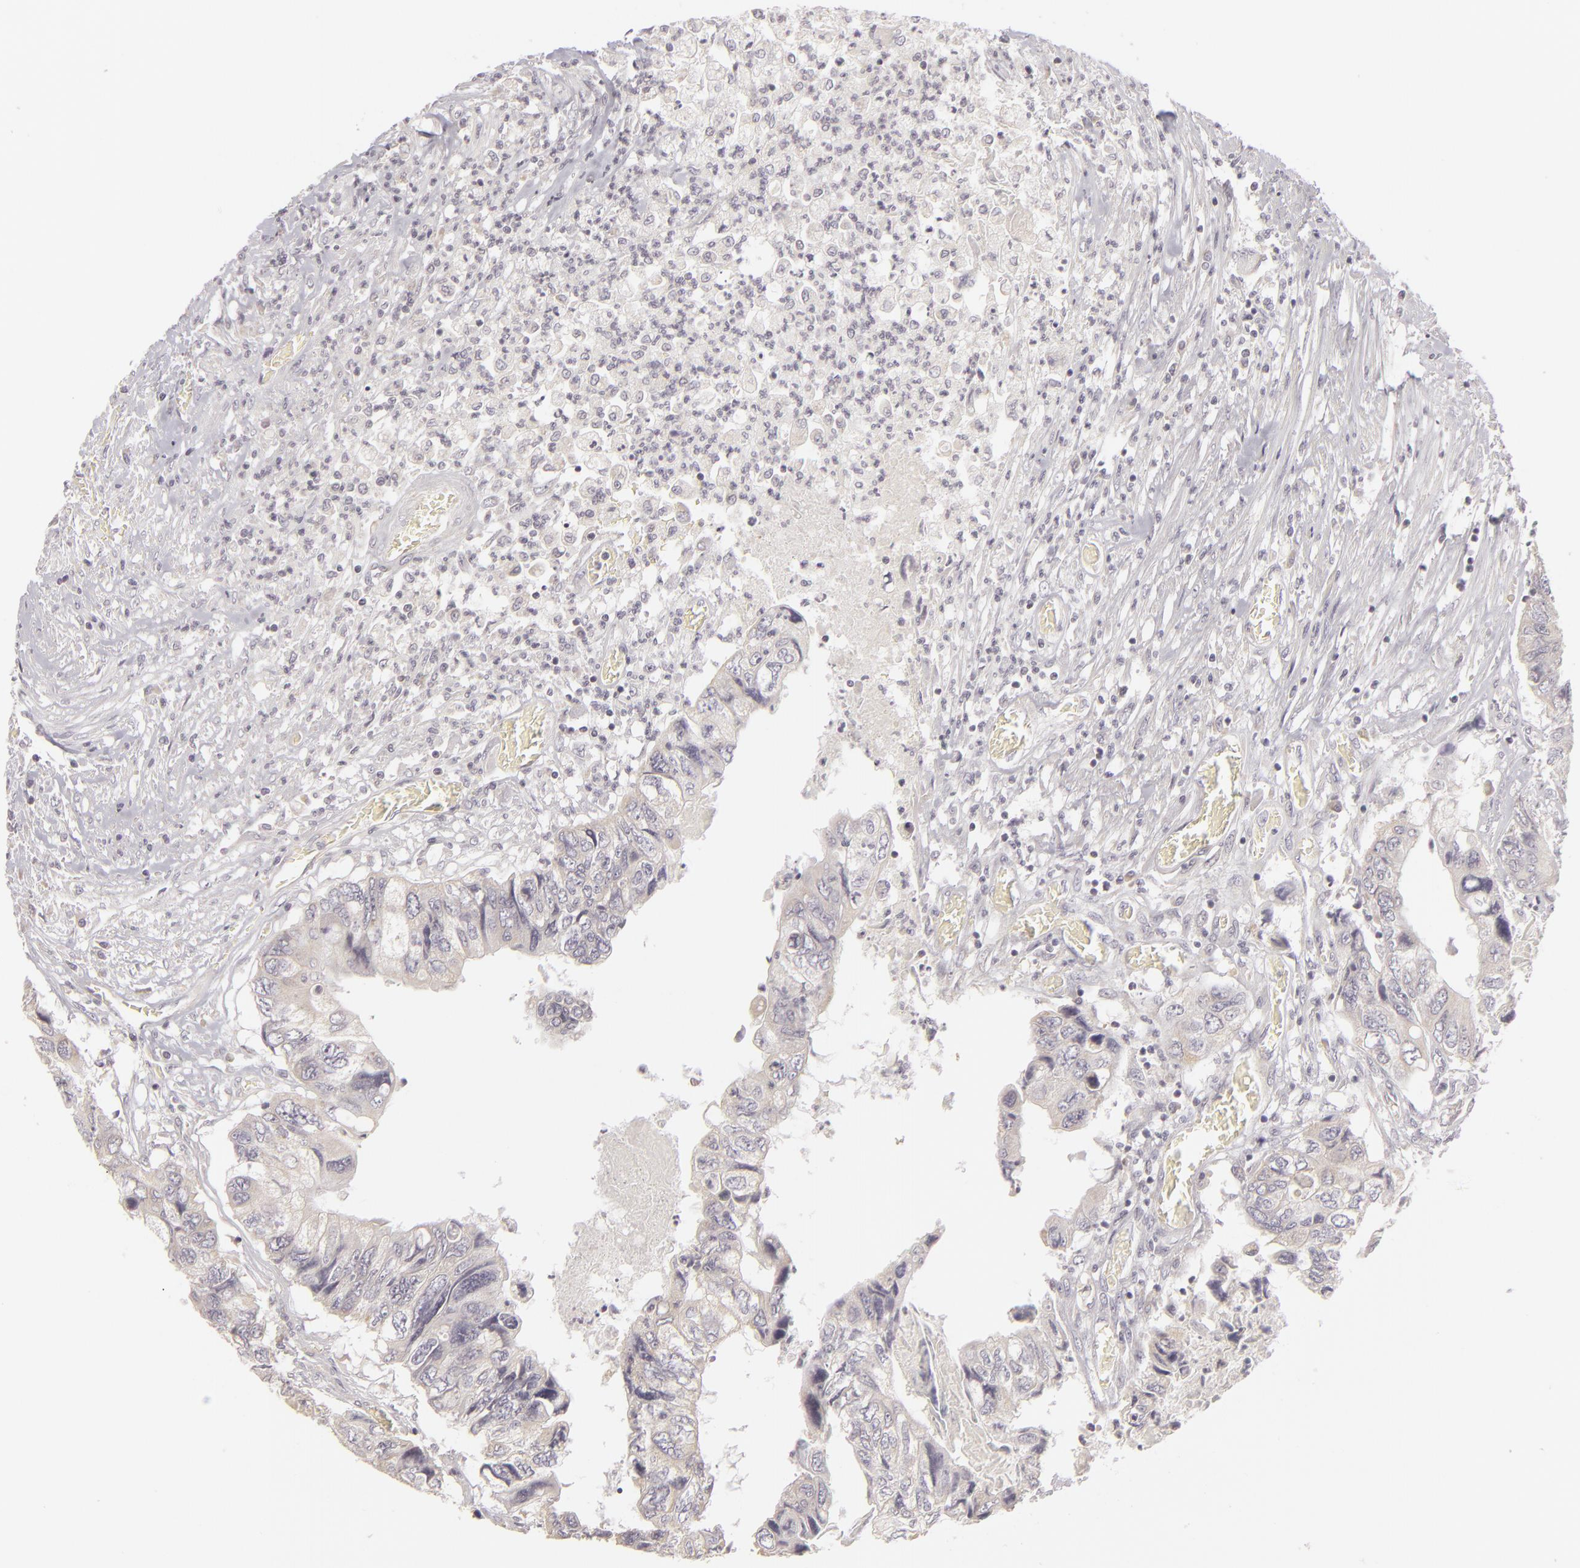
{"staining": {"intensity": "negative", "quantity": "none", "location": "none"}, "tissue": "colorectal cancer", "cell_type": "Tumor cells", "image_type": "cancer", "snomed": [{"axis": "morphology", "description": "Adenocarcinoma, NOS"}, {"axis": "topography", "description": "Rectum"}], "caption": "A high-resolution histopathology image shows immunohistochemistry (IHC) staining of colorectal adenocarcinoma, which shows no significant staining in tumor cells.", "gene": "SIX1", "patient": {"sex": "female", "age": 82}}